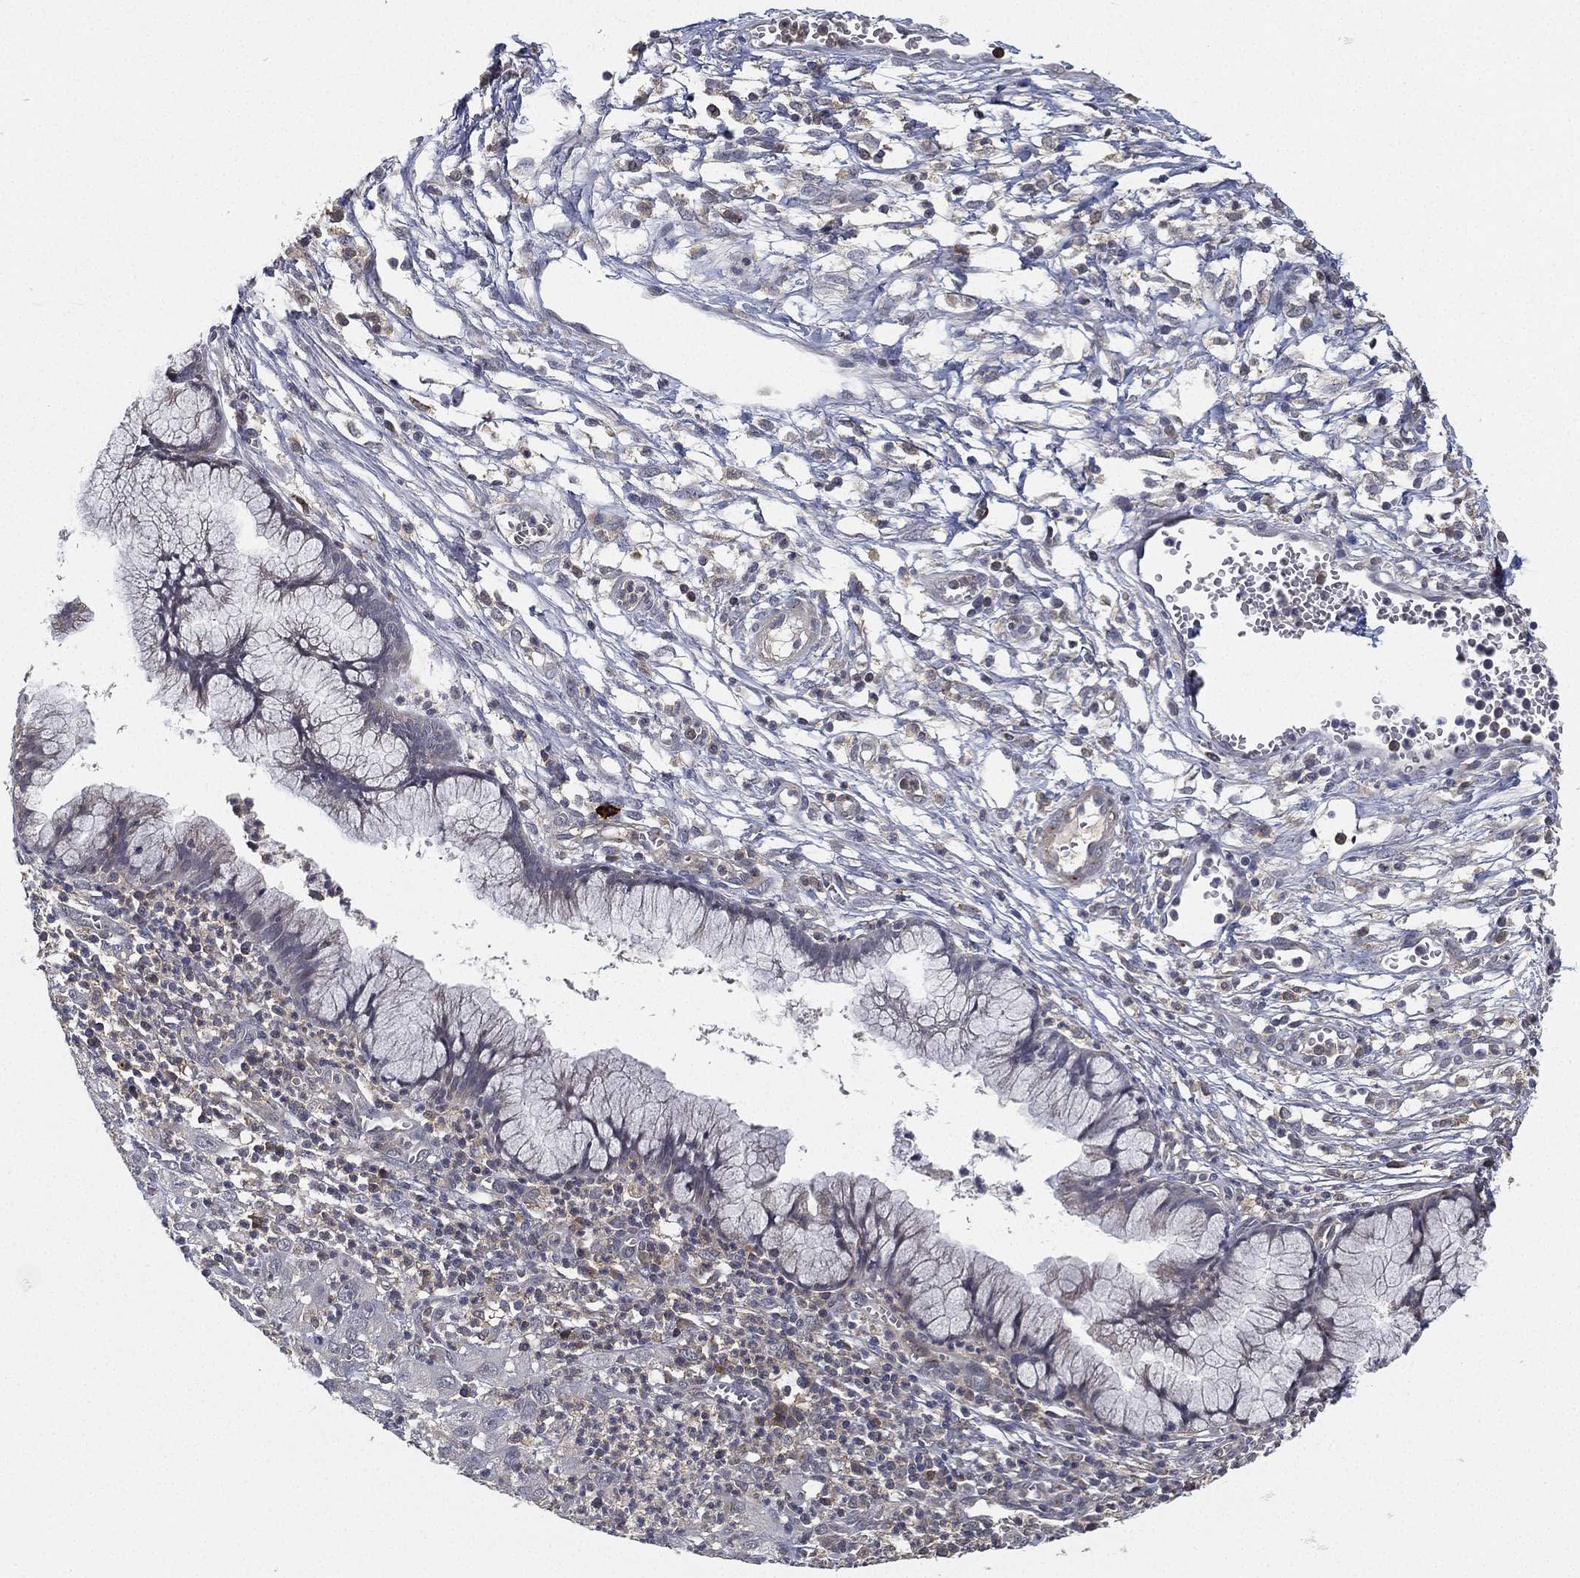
{"staining": {"intensity": "negative", "quantity": "none", "location": "none"}, "tissue": "cervical cancer", "cell_type": "Tumor cells", "image_type": "cancer", "snomed": [{"axis": "morphology", "description": "Squamous cell carcinoma, NOS"}, {"axis": "topography", "description": "Cervix"}], "caption": "Image shows no significant protein positivity in tumor cells of cervical cancer (squamous cell carcinoma).", "gene": "CFAP251", "patient": {"sex": "female", "age": 32}}